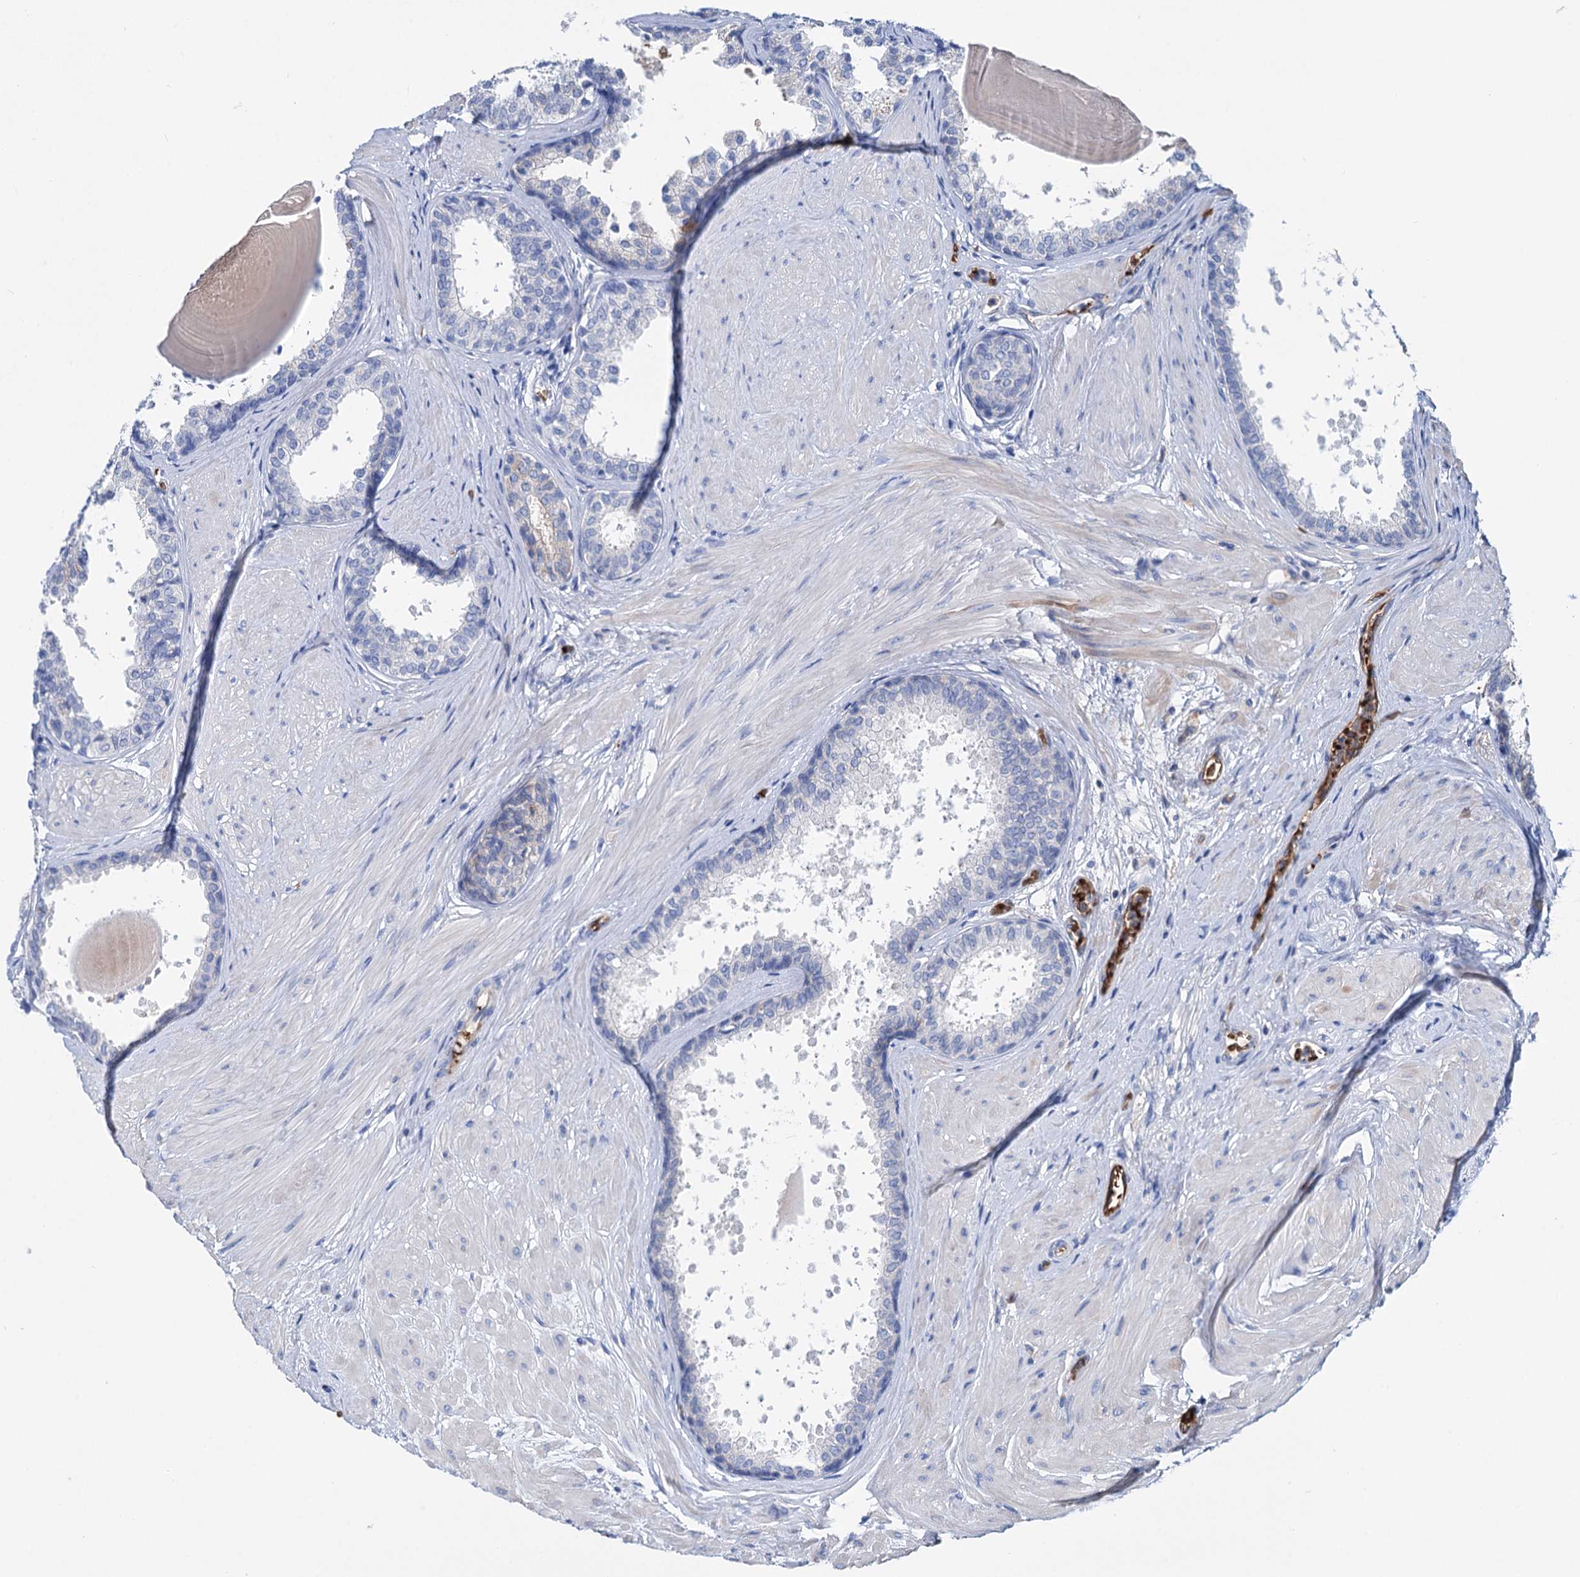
{"staining": {"intensity": "negative", "quantity": "none", "location": "none"}, "tissue": "prostate", "cell_type": "Glandular cells", "image_type": "normal", "snomed": [{"axis": "morphology", "description": "Normal tissue, NOS"}, {"axis": "topography", "description": "Prostate"}], "caption": "IHC image of normal human prostate stained for a protein (brown), which shows no positivity in glandular cells.", "gene": "RPUSD3", "patient": {"sex": "male", "age": 48}}